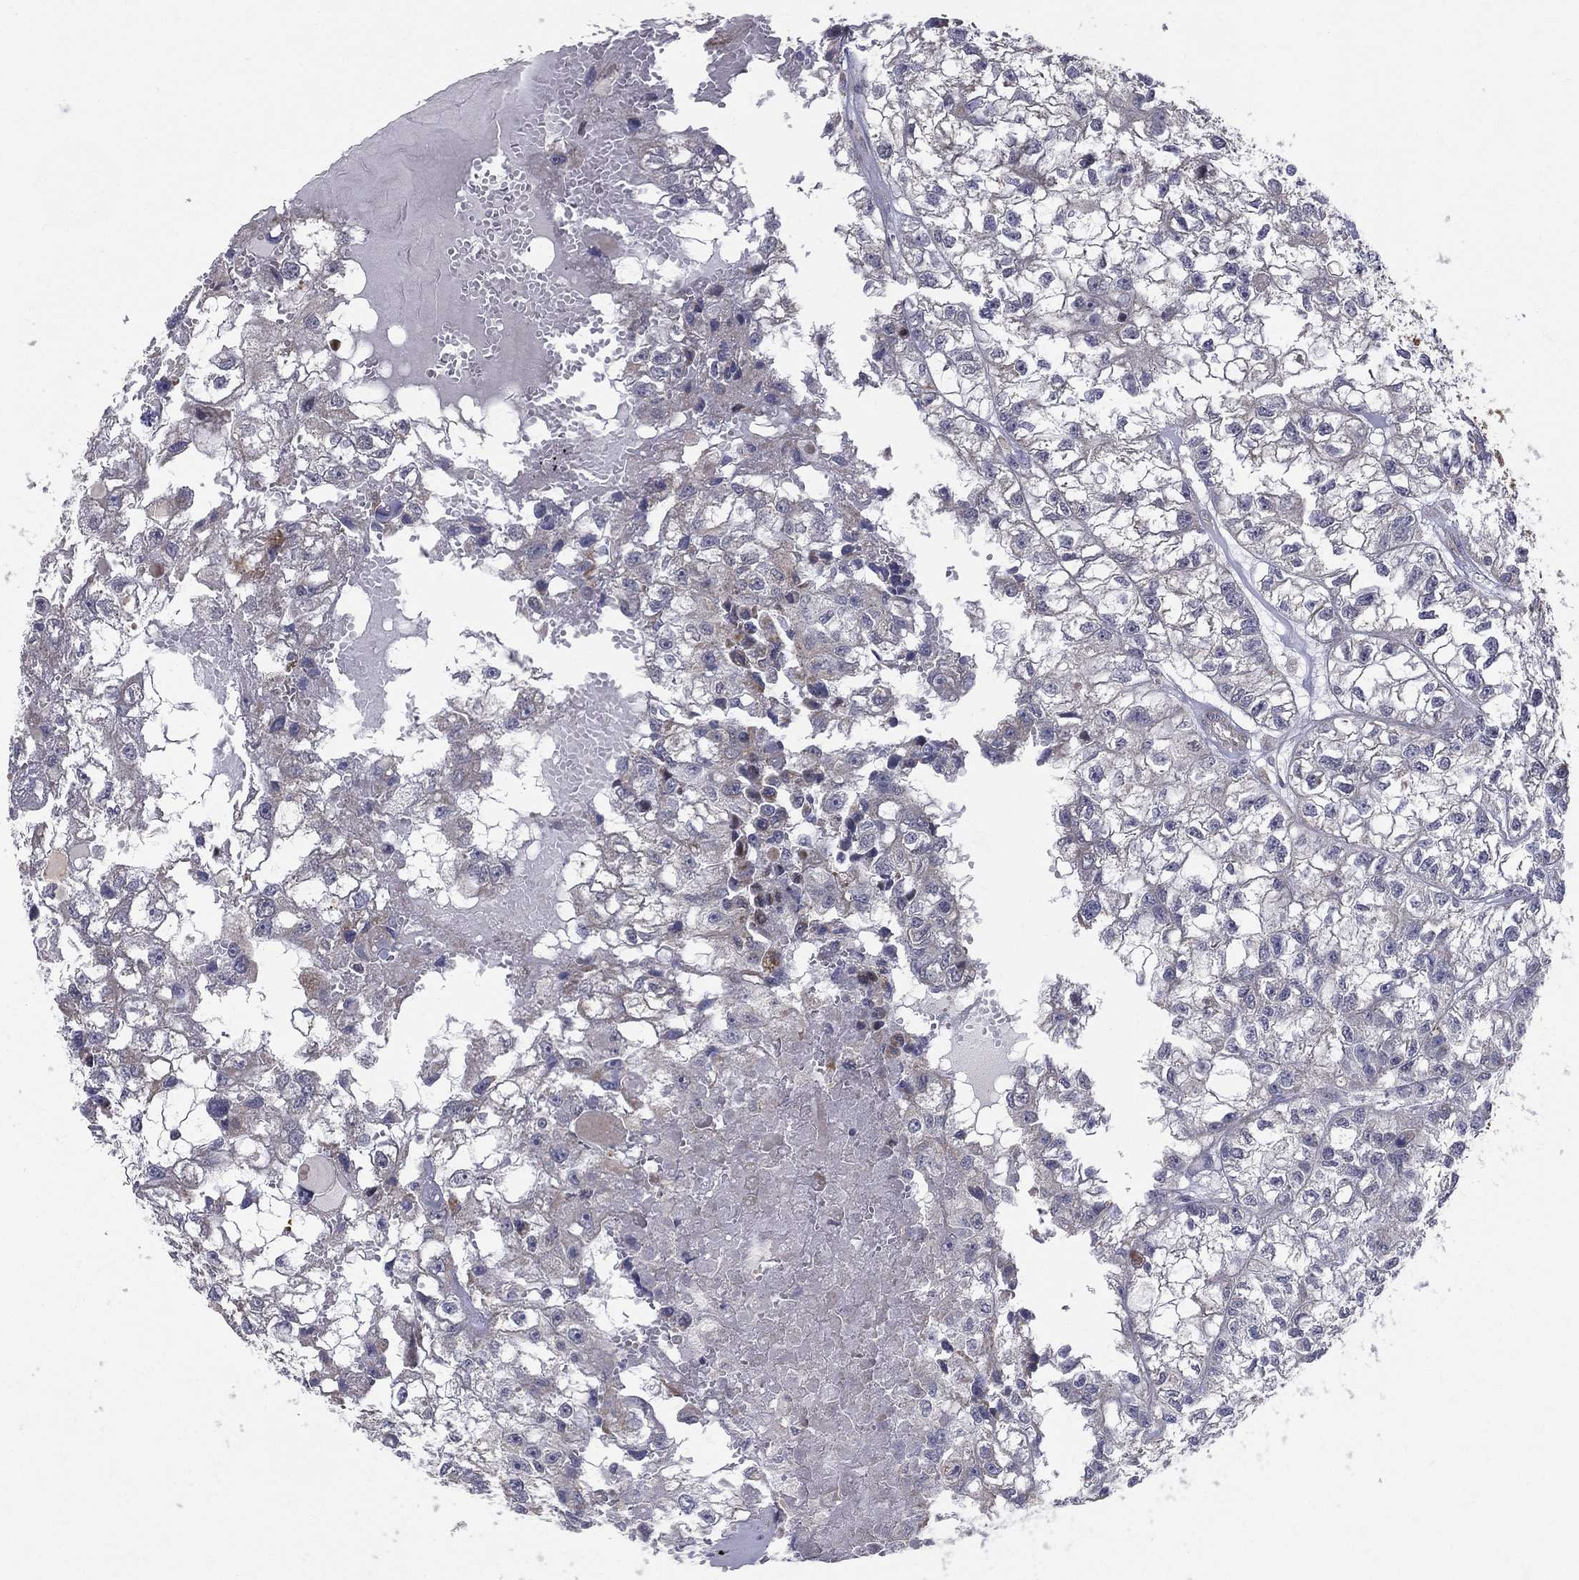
{"staining": {"intensity": "negative", "quantity": "none", "location": "none"}, "tissue": "renal cancer", "cell_type": "Tumor cells", "image_type": "cancer", "snomed": [{"axis": "morphology", "description": "Adenocarcinoma, NOS"}, {"axis": "topography", "description": "Kidney"}], "caption": "Tumor cells are negative for protein expression in human renal adenocarcinoma.", "gene": "POMZP3", "patient": {"sex": "male", "age": 56}}